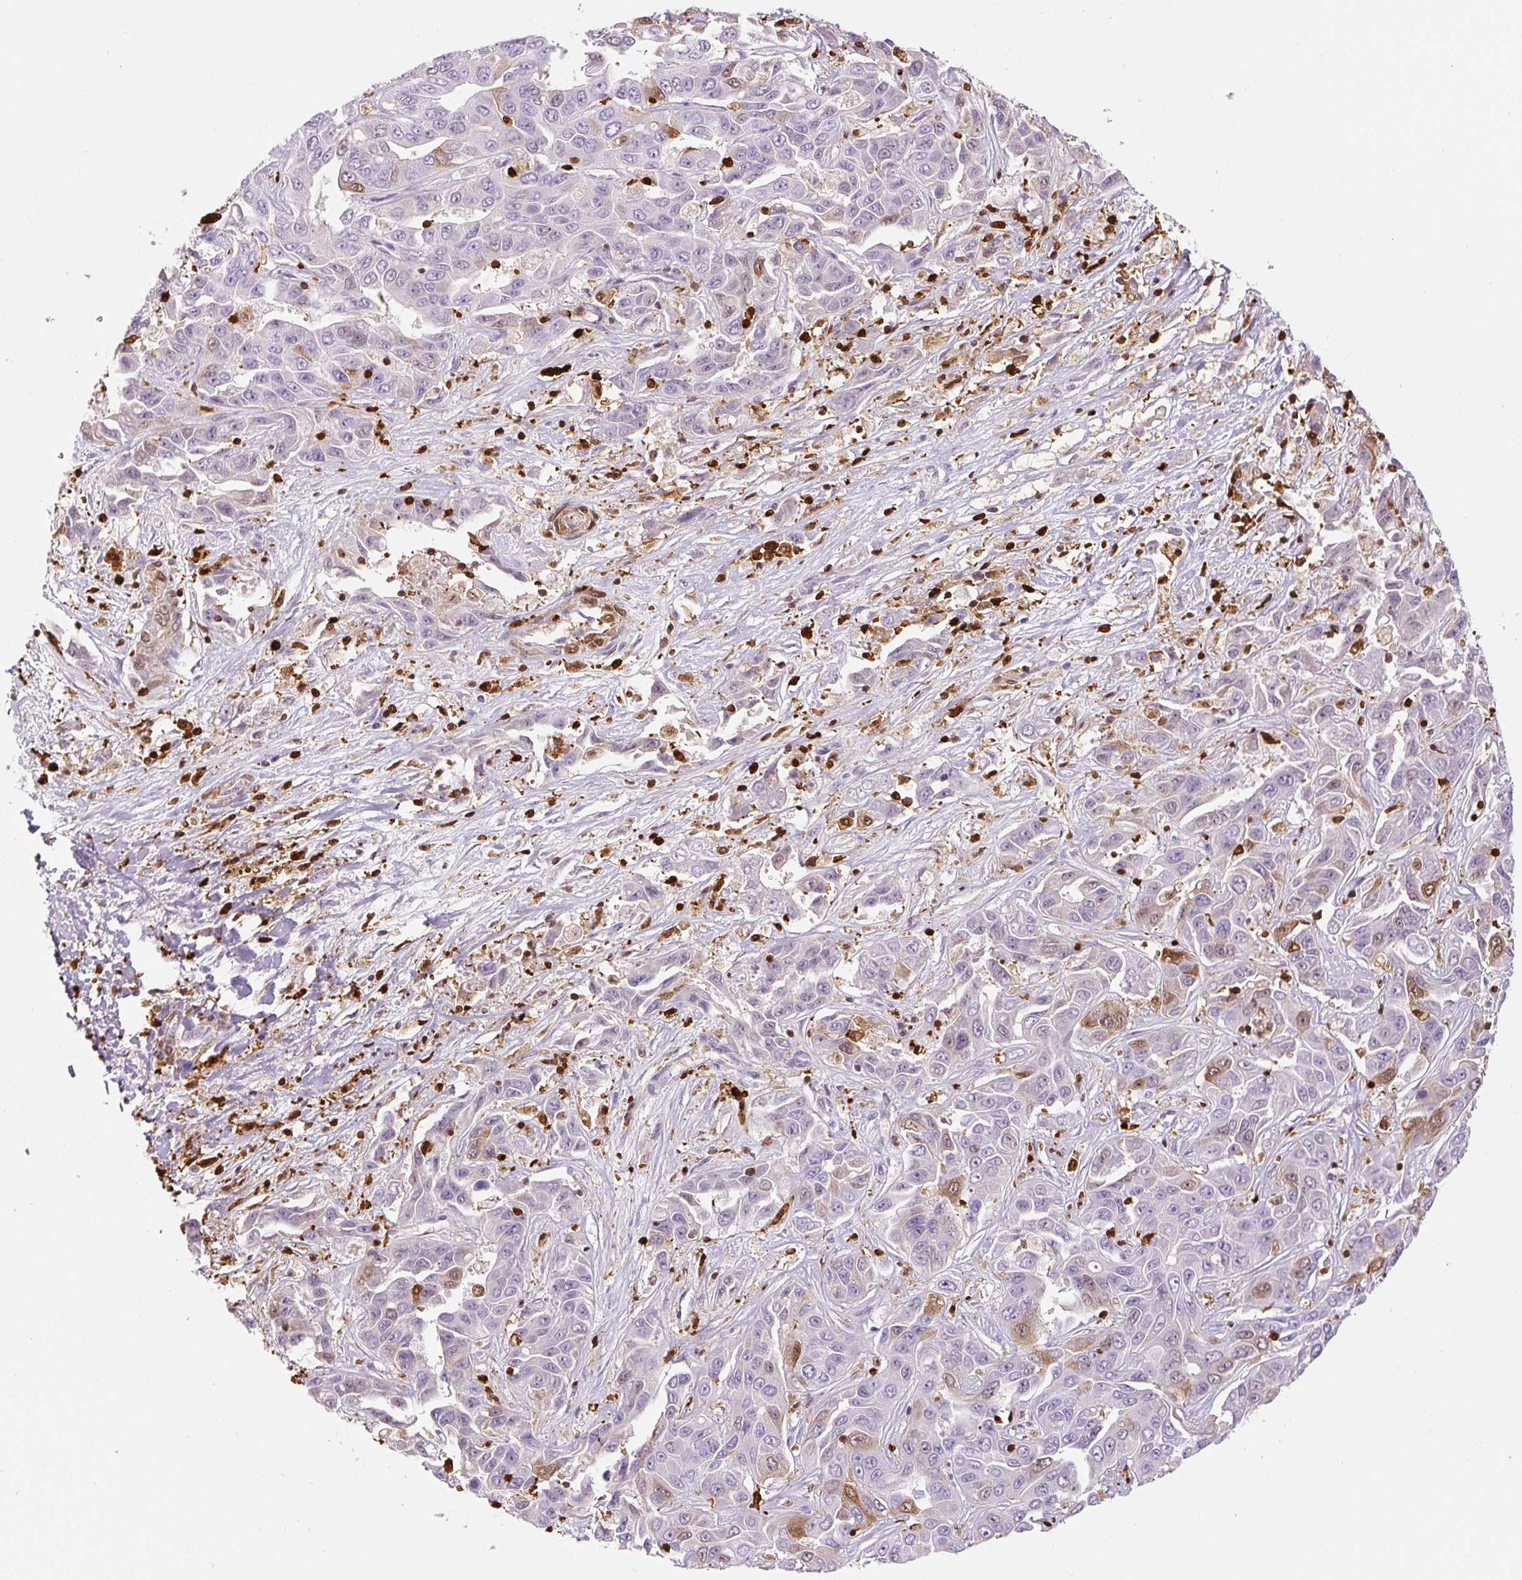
{"staining": {"intensity": "moderate", "quantity": "<25%", "location": "cytoplasmic/membranous,nuclear"}, "tissue": "liver cancer", "cell_type": "Tumor cells", "image_type": "cancer", "snomed": [{"axis": "morphology", "description": "Cholangiocarcinoma"}, {"axis": "topography", "description": "Liver"}], "caption": "Immunohistochemical staining of human liver cholangiocarcinoma reveals low levels of moderate cytoplasmic/membranous and nuclear expression in about <25% of tumor cells.", "gene": "S100A4", "patient": {"sex": "female", "age": 52}}